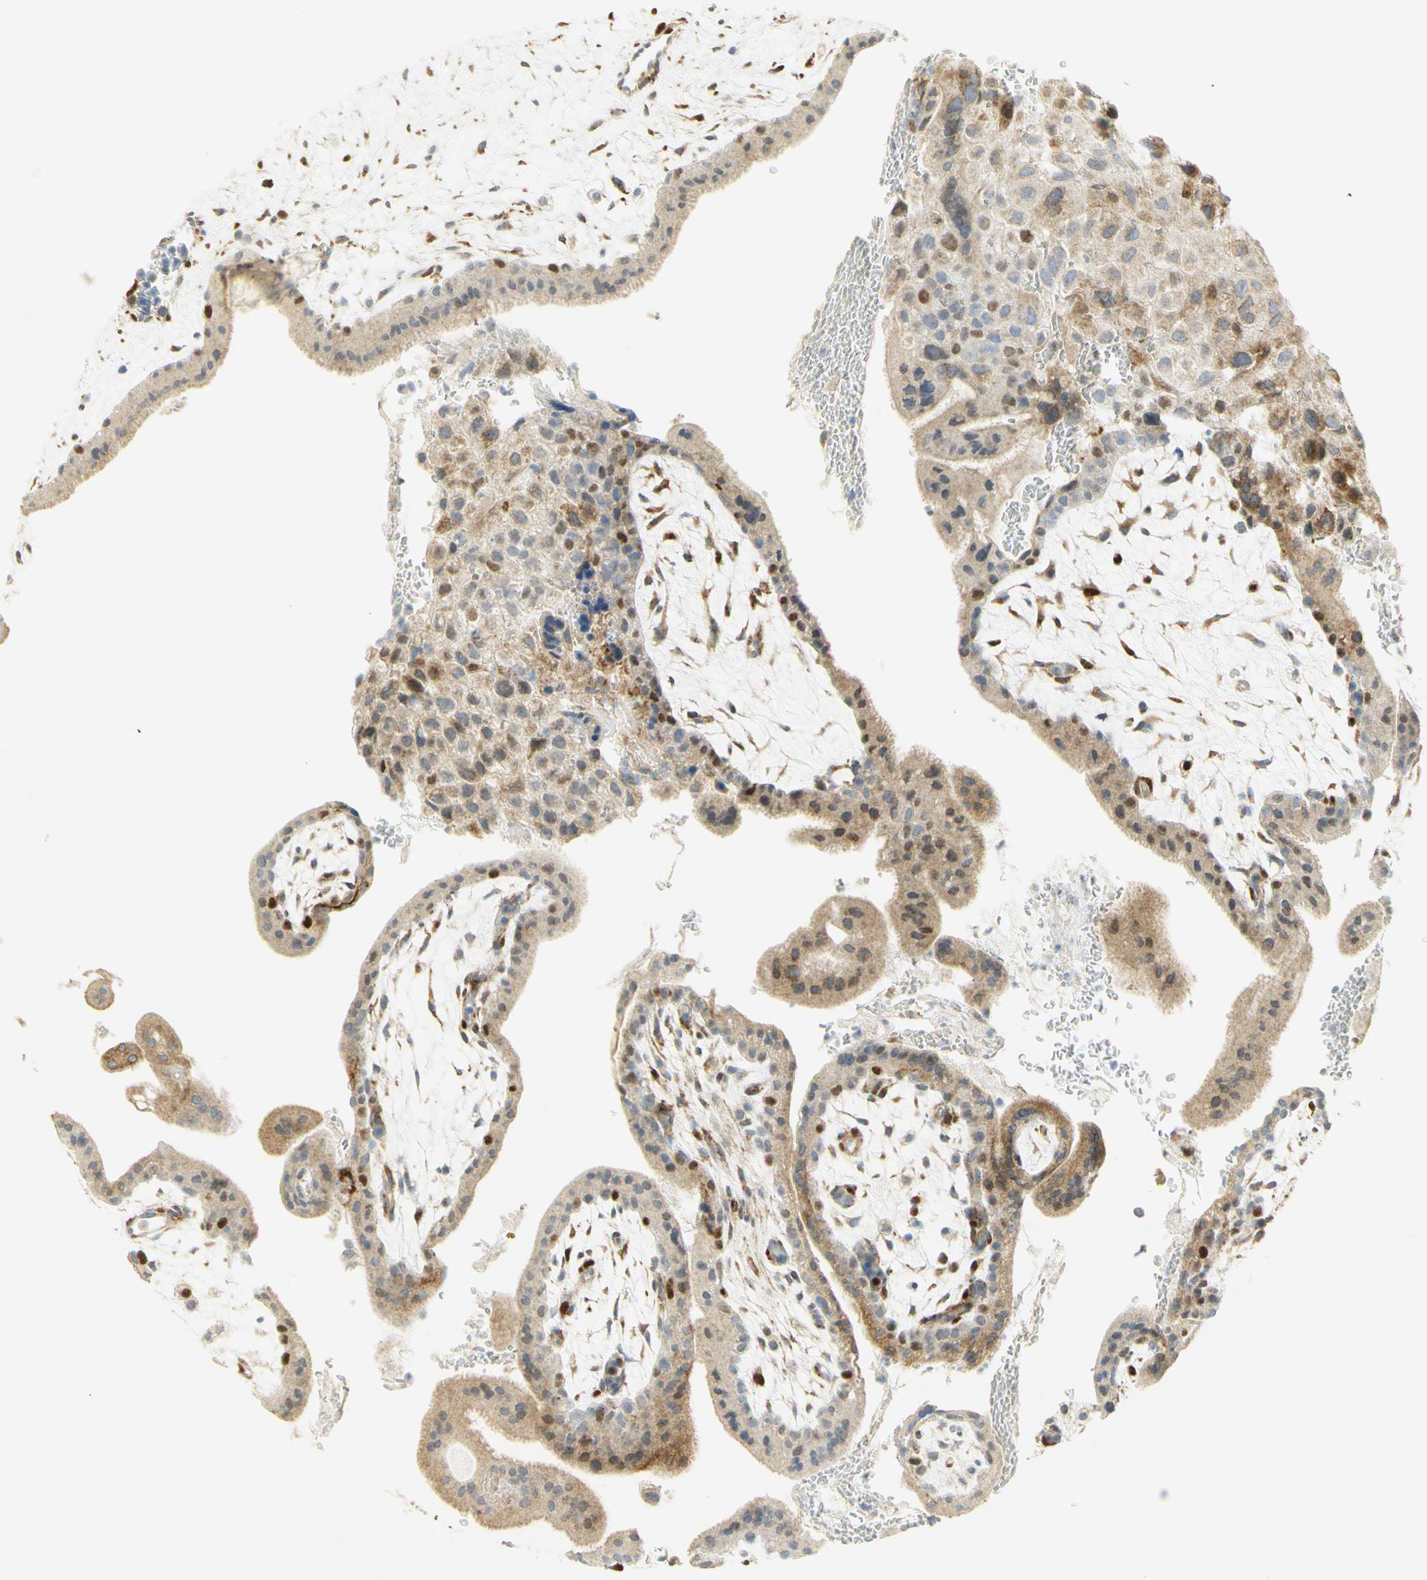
{"staining": {"intensity": "moderate", "quantity": ">75%", "location": "cytoplasmic/membranous,nuclear"}, "tissue": "placenta", "cell_type": "Trophoblastic cells", "image_type": "normal", "snomed": [{"axis": "morphology", "description": "Normal tissue, NOS"}, {"axis": "topography", "description": "Placenta"}], "caption": "Immunohistochemical staining of normal placenta demonstrates moderate cytoplasmic/membranous,nuclear protein expression in about >75% of trophoblastic cells.", "gene": "E2F1", "patient": {"sex": "female", "age": 35}}